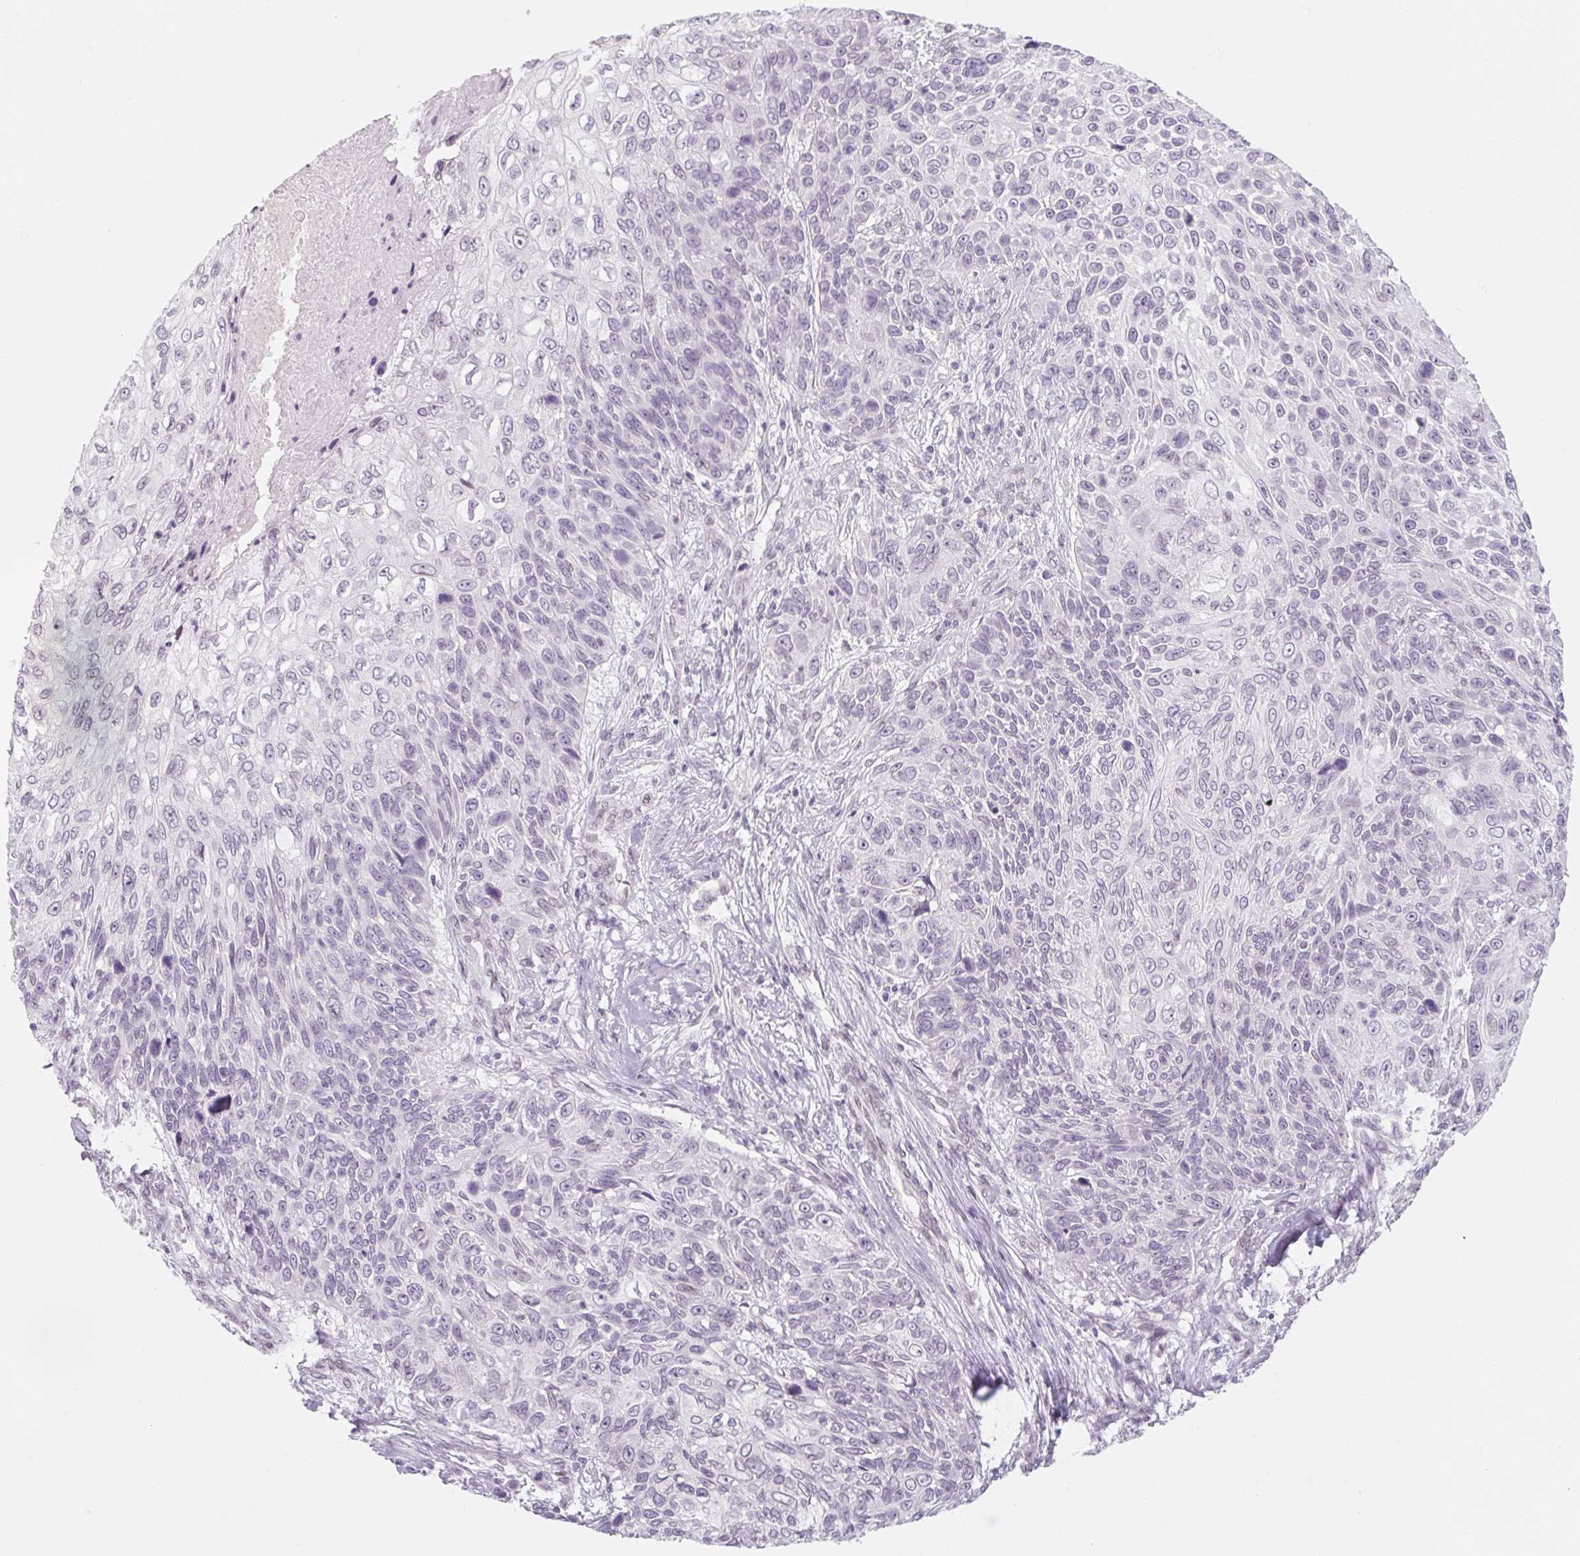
{"staining": {"intensity": "negative", "quantity": "none", "location": "none"}, "tissue": "skin cancer", "cell_type": "Tumor cells", "image_type": "cancer", "snomed": [{"axis": "morphology", "description": "Squamous cell carcinoma, NOS"}, {"axis": "topography", "description": "Skin"}], "caption": "Immunohistochemistry image of neoplastic tissue: human skin squamous cell carcinoma stained with DAB reveals no significant protein staining in tumor cells.", "gene": "KCNQ2", "patient": {"sex": "male", "age": 92}}